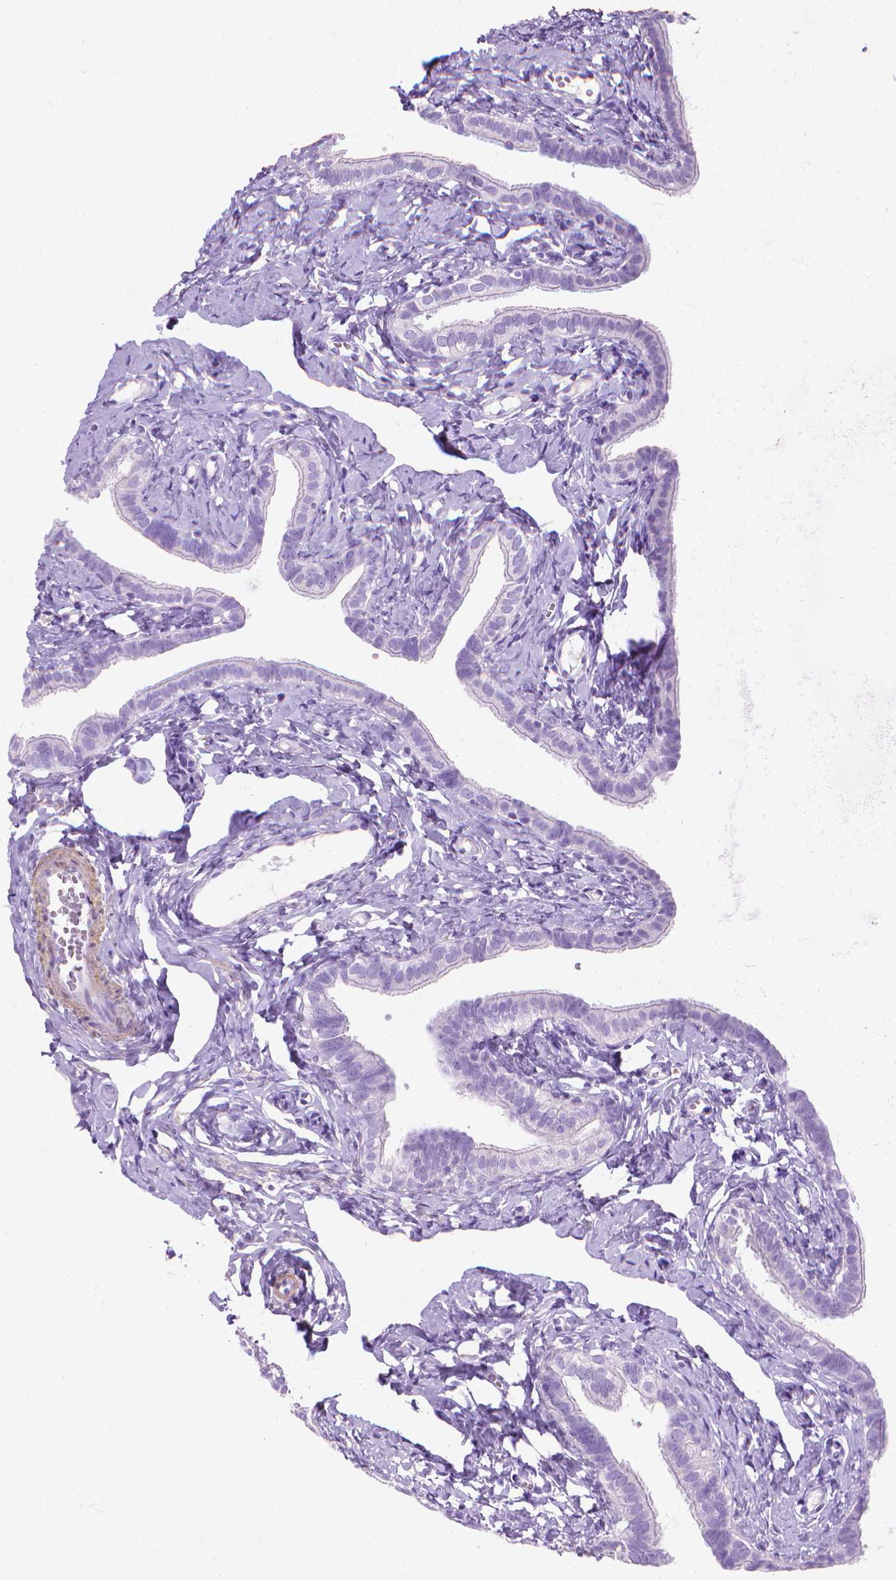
{"staining": {"intensity": "negative", "quantity": "none", "location": "none"}, "tissue": "fallopian tube", "cell_type": "Glandular cells", "image_type": "normal", "snomed": [{"axis": "morphology", "description": "Normal tissue, NOS"}, {"axis": "topography", "description": "Fallopian tube"}], "caption": "A high-resolution histopathology image shows immunohistochemistry (IHC) staining of normal fallopian tube, which reveals no significant positivity in glandular cells.", "gene": "FASN", "patient": {"sex": "female", "age": 41}}